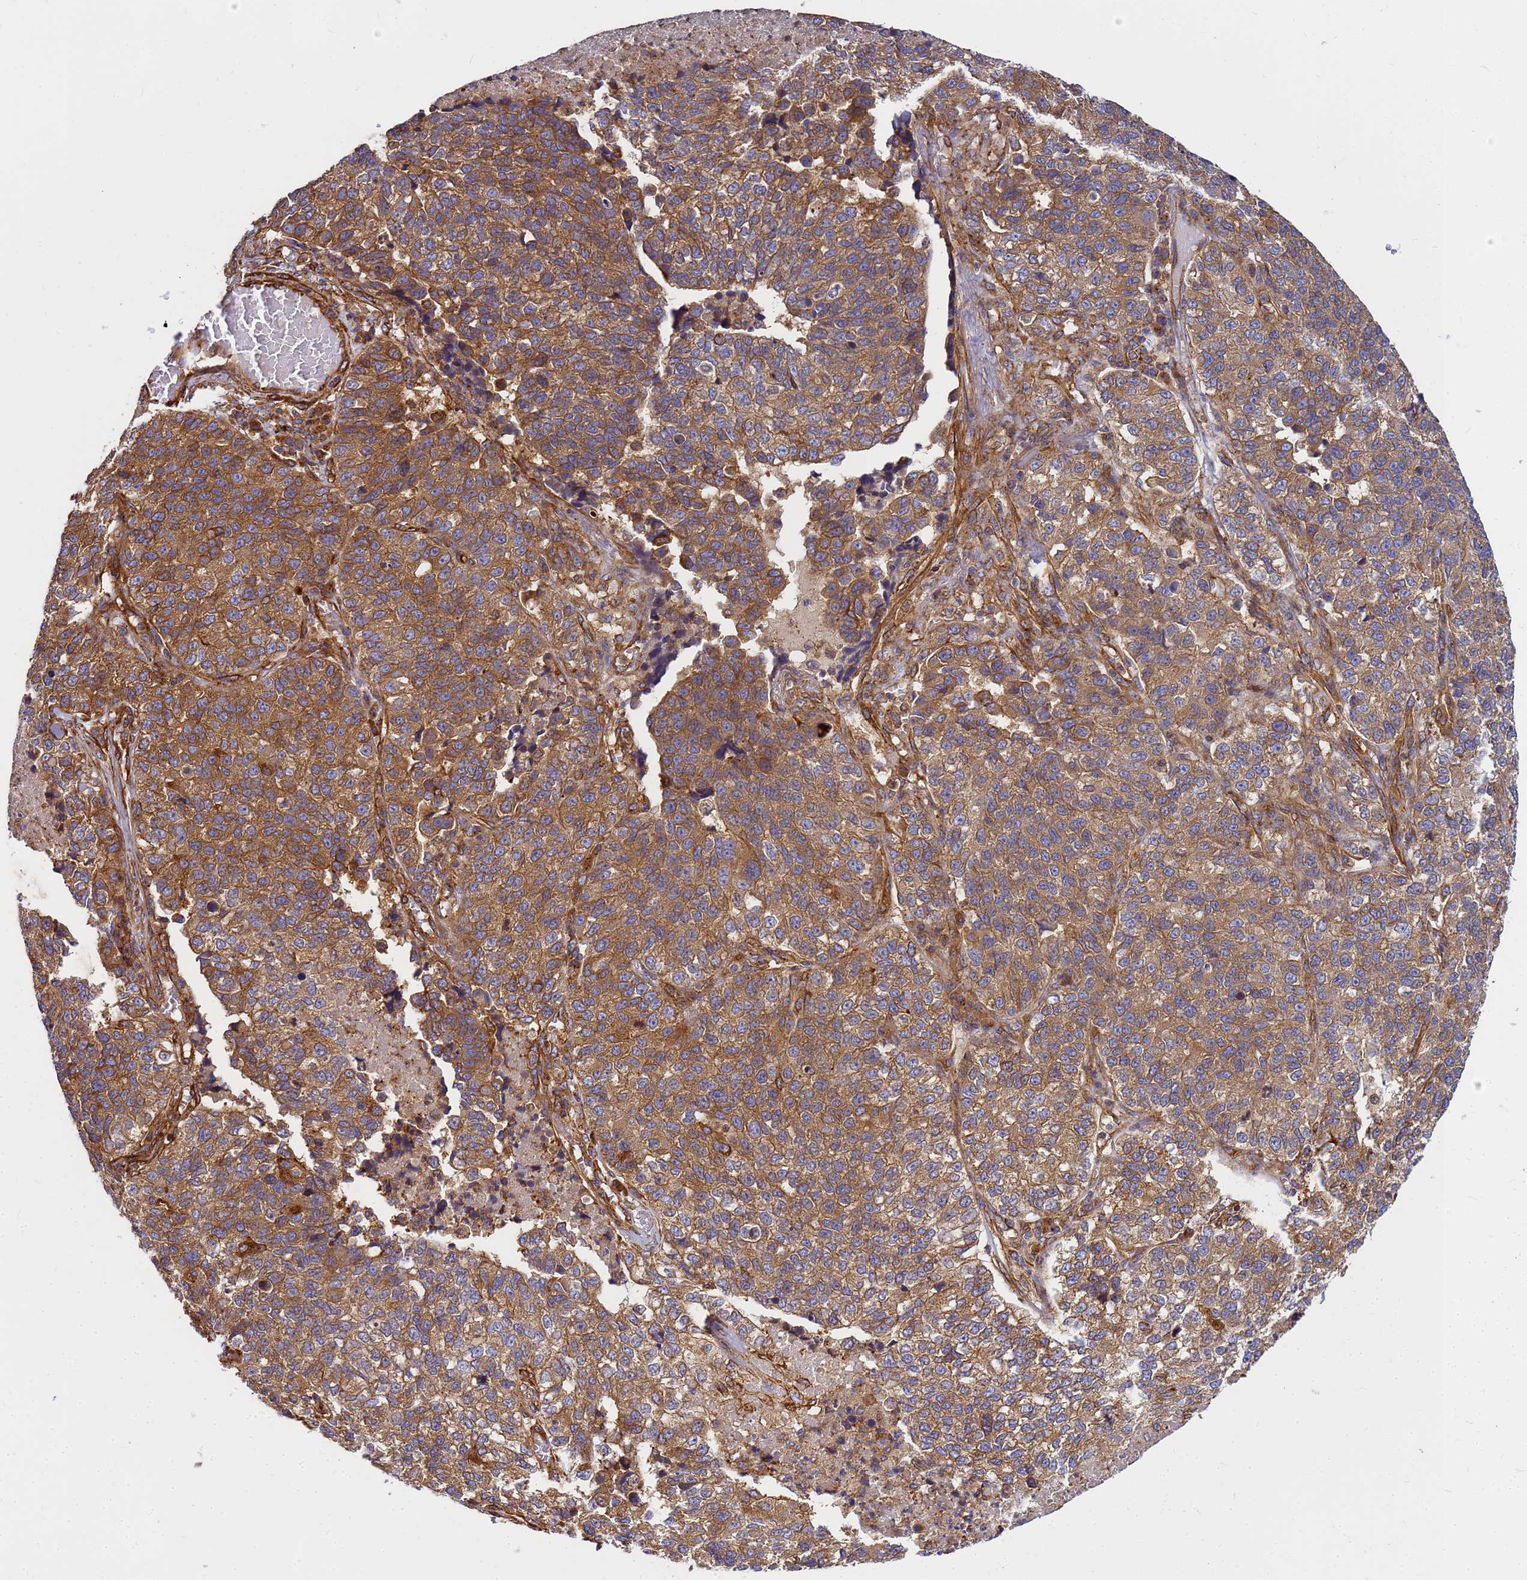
{"staining": {"intensity": "moderate", "quantity": ">75%", "location": "cytoplasmic/membranous"}, "tissue": "lung cancer", "cell_type": "Tumor cells", "image_type": "cancer", "snomed": [{"axis": "morphology", "description": "Adenocarcinoma, NOS"}, {"axis": "topography", "description": "Lung"}], "caption": "Human lung cancer stained with a protein marker shows moderate staining in tumor cells.", "gene": "C2CD5", "patient": {"sex": "male", "age": 49}}